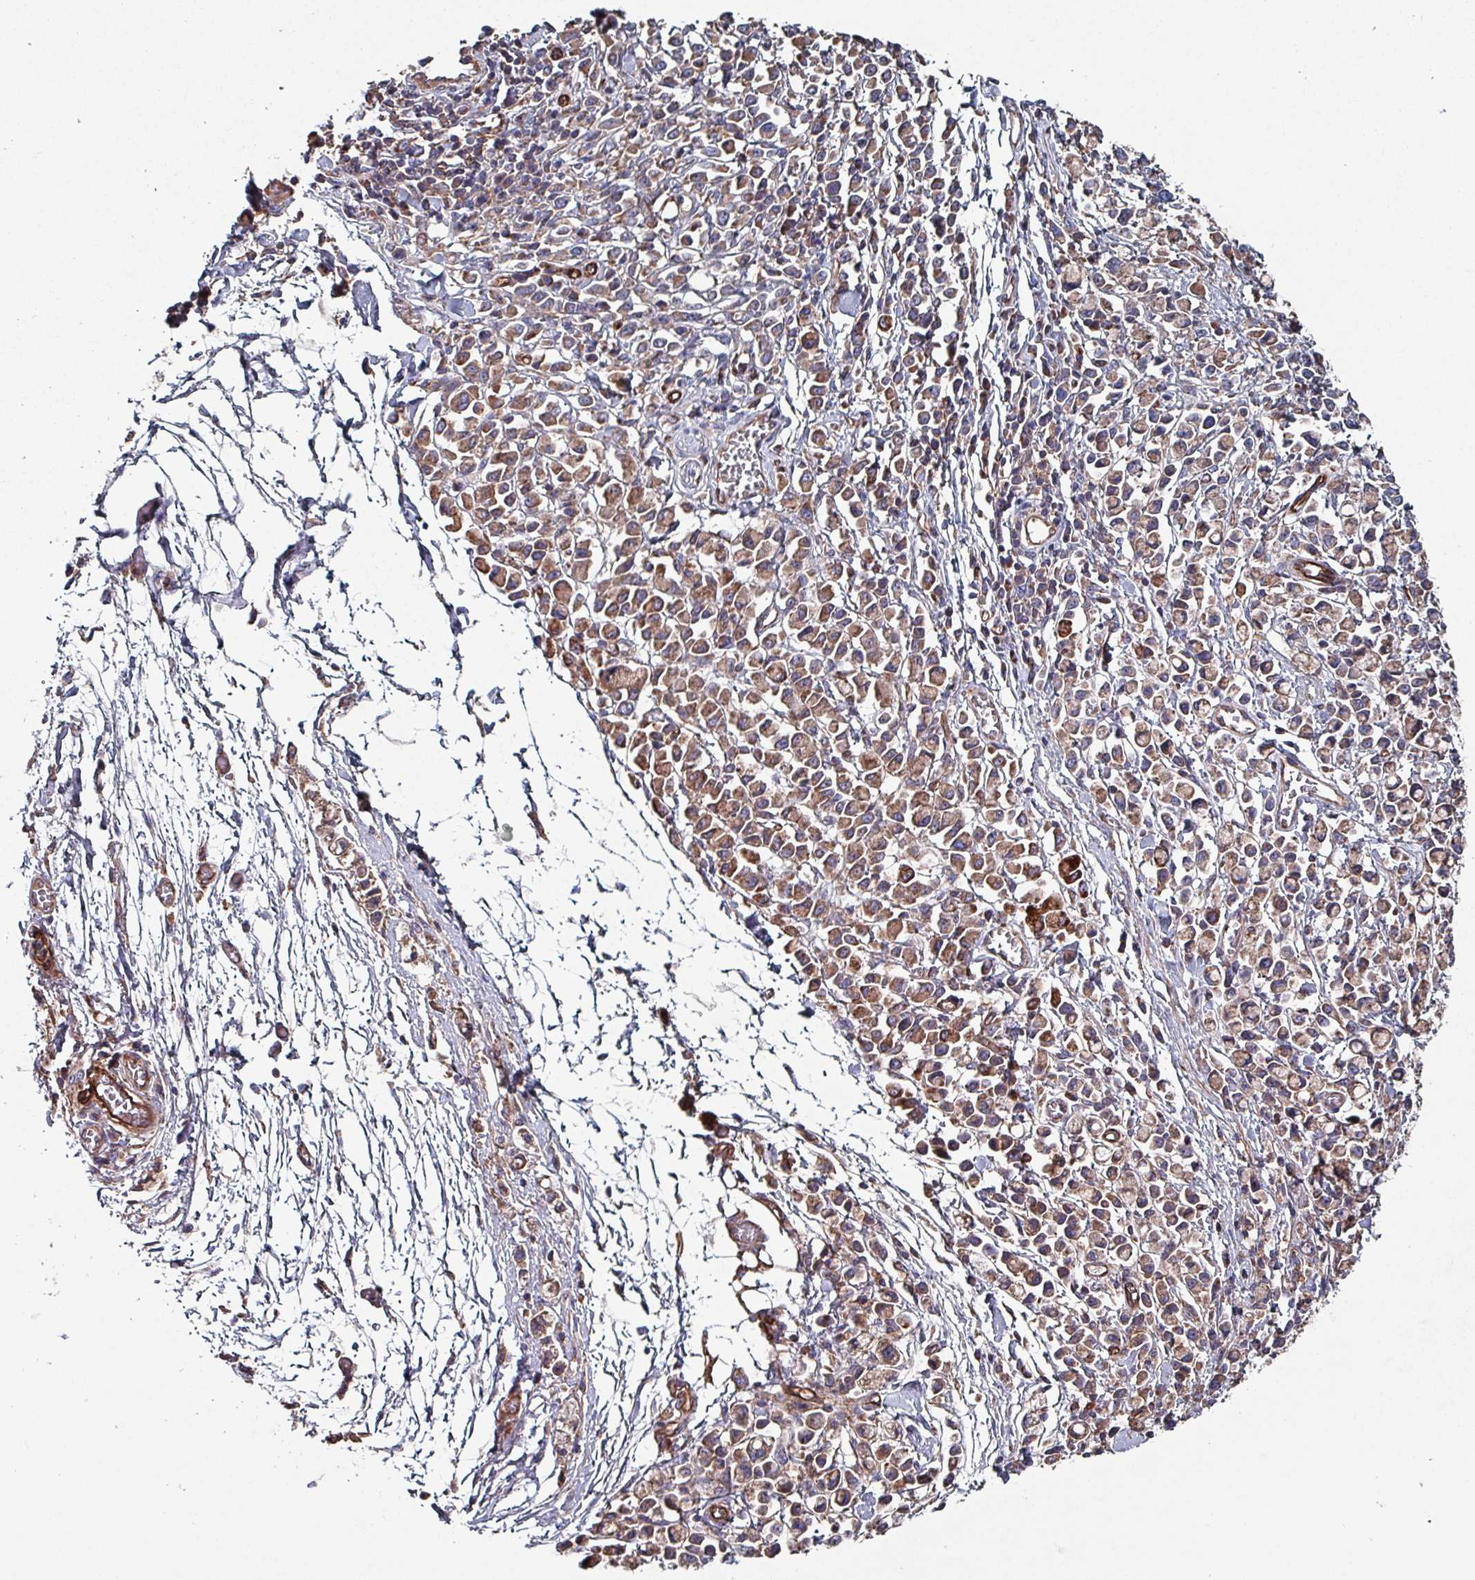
{"staining": {"intensity": "moderate", "quantity": "<25%", "location": "cytoplasmic/membranous"}, "tissue": "stomach cancer", "cell_type": "Tumor cells", "image_type": "cancer", "snomed": [{"axis": "morphology", "description": "Adenocarcinoma, NOS"}, {"axis": "topography", "description": "Stomach"}], "caption": "An image showing moderate cytoplasmic/membranous expression in about <25% of tumor cells in stomach cancer (adenocarcinoma), as visualized by brown immunohistochemical staining.", "gene": "ANO10", "patient": {"sex": "female", "age": 81}}